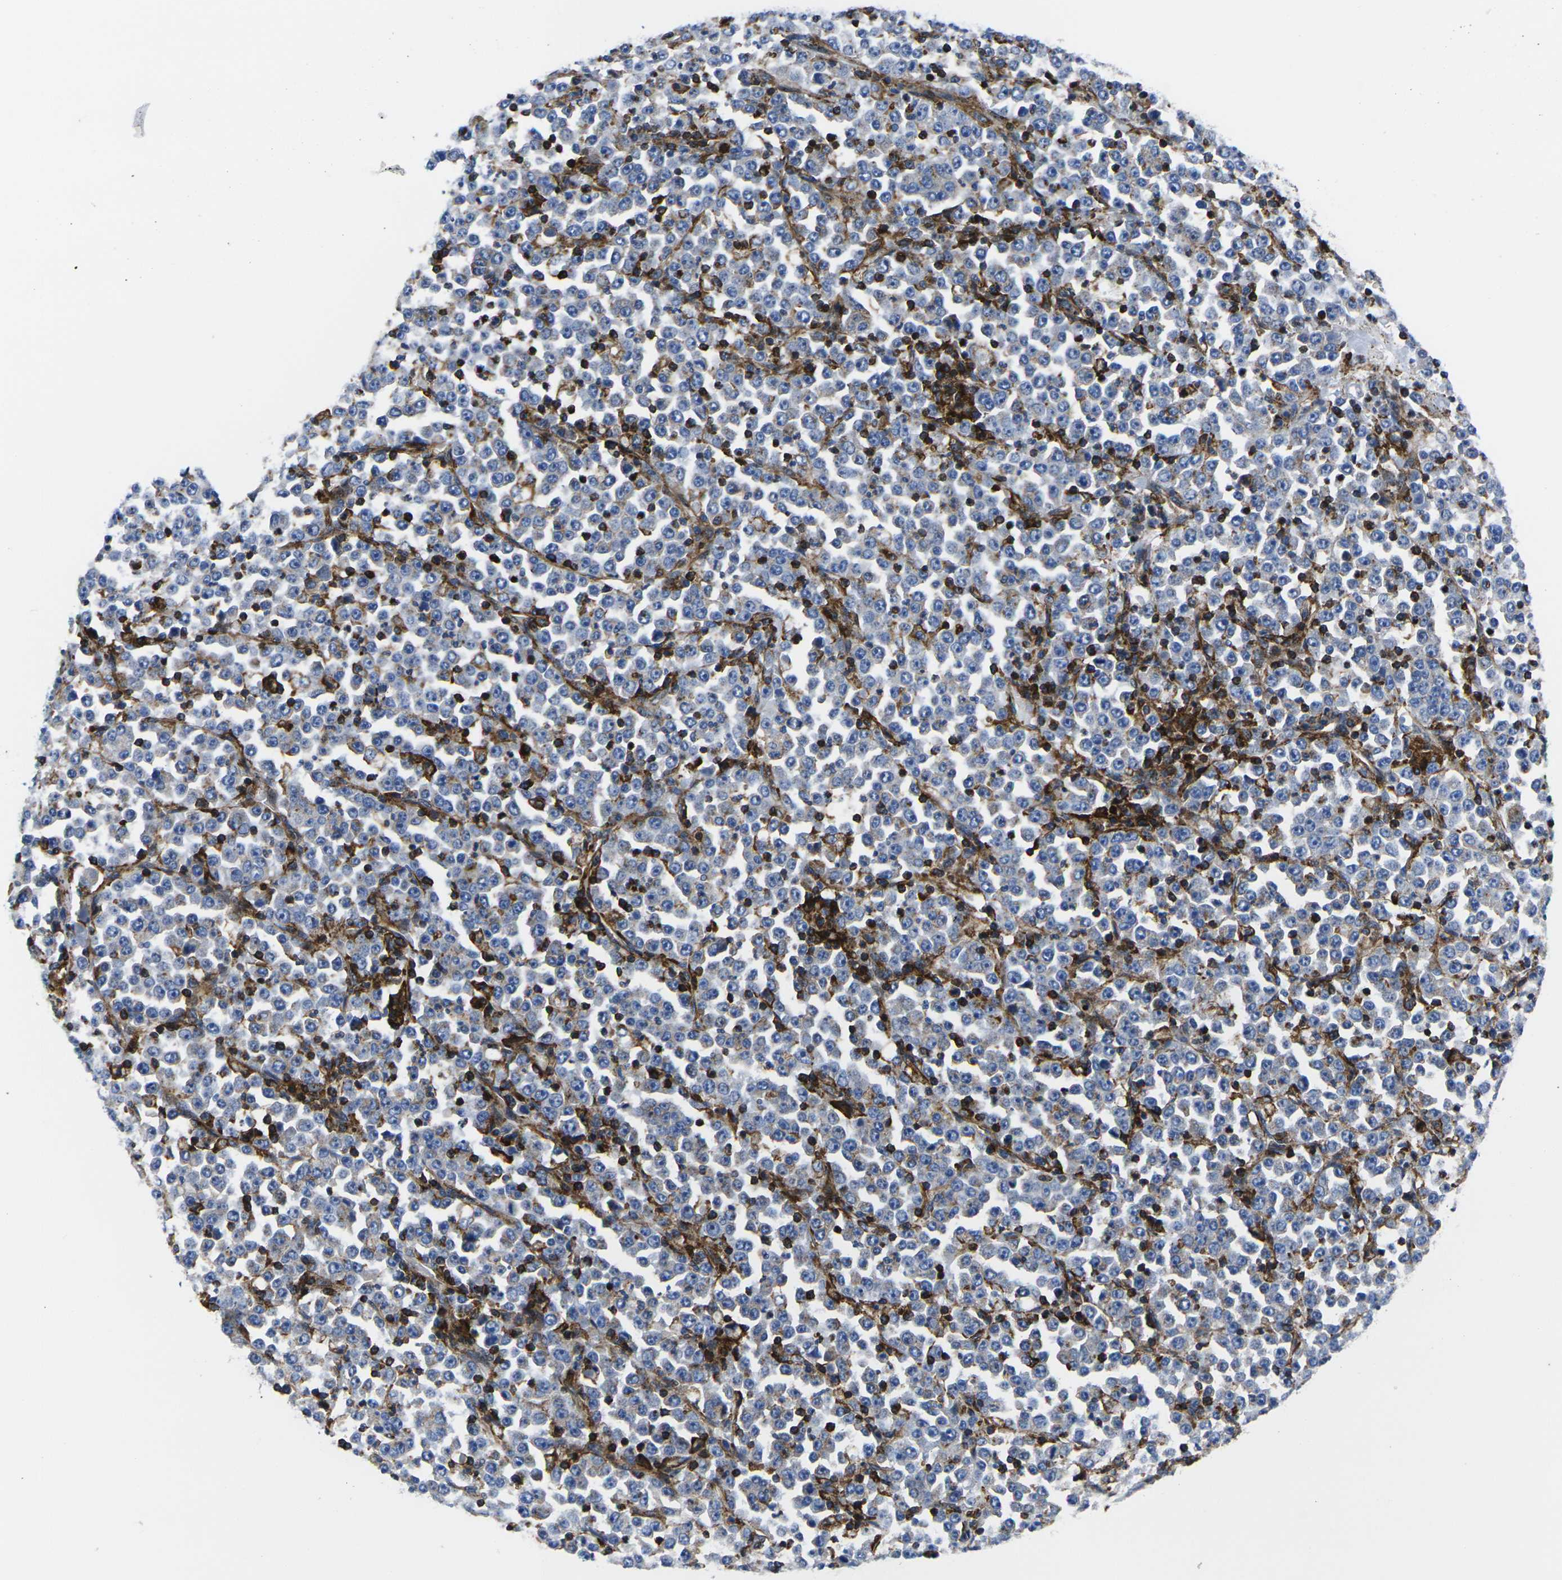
{"staining": {"intensity": "weak", "quantity": "<25%", "location": "cytoplasmic/membranous"}, "tissue": "stomach cancer", "cell_type": "Tumor cells", "image_type": "cancer", "snomed": [{"axis": "morphology", "description": "Normal tissue, NOS"}, {"axis": "morphology", "description": "Adenocarcinoma, NOS"}, {"axis": "topography", "description": "Stomach, upper"}, {"axis": "topography", "description": "Stomach"}], "caption": "This is a image of IHC staining of stomach cancer, which shows no expression in tumor cells.", "gene": "GPR4", "patient": {"sex": "male", "age": 59}}